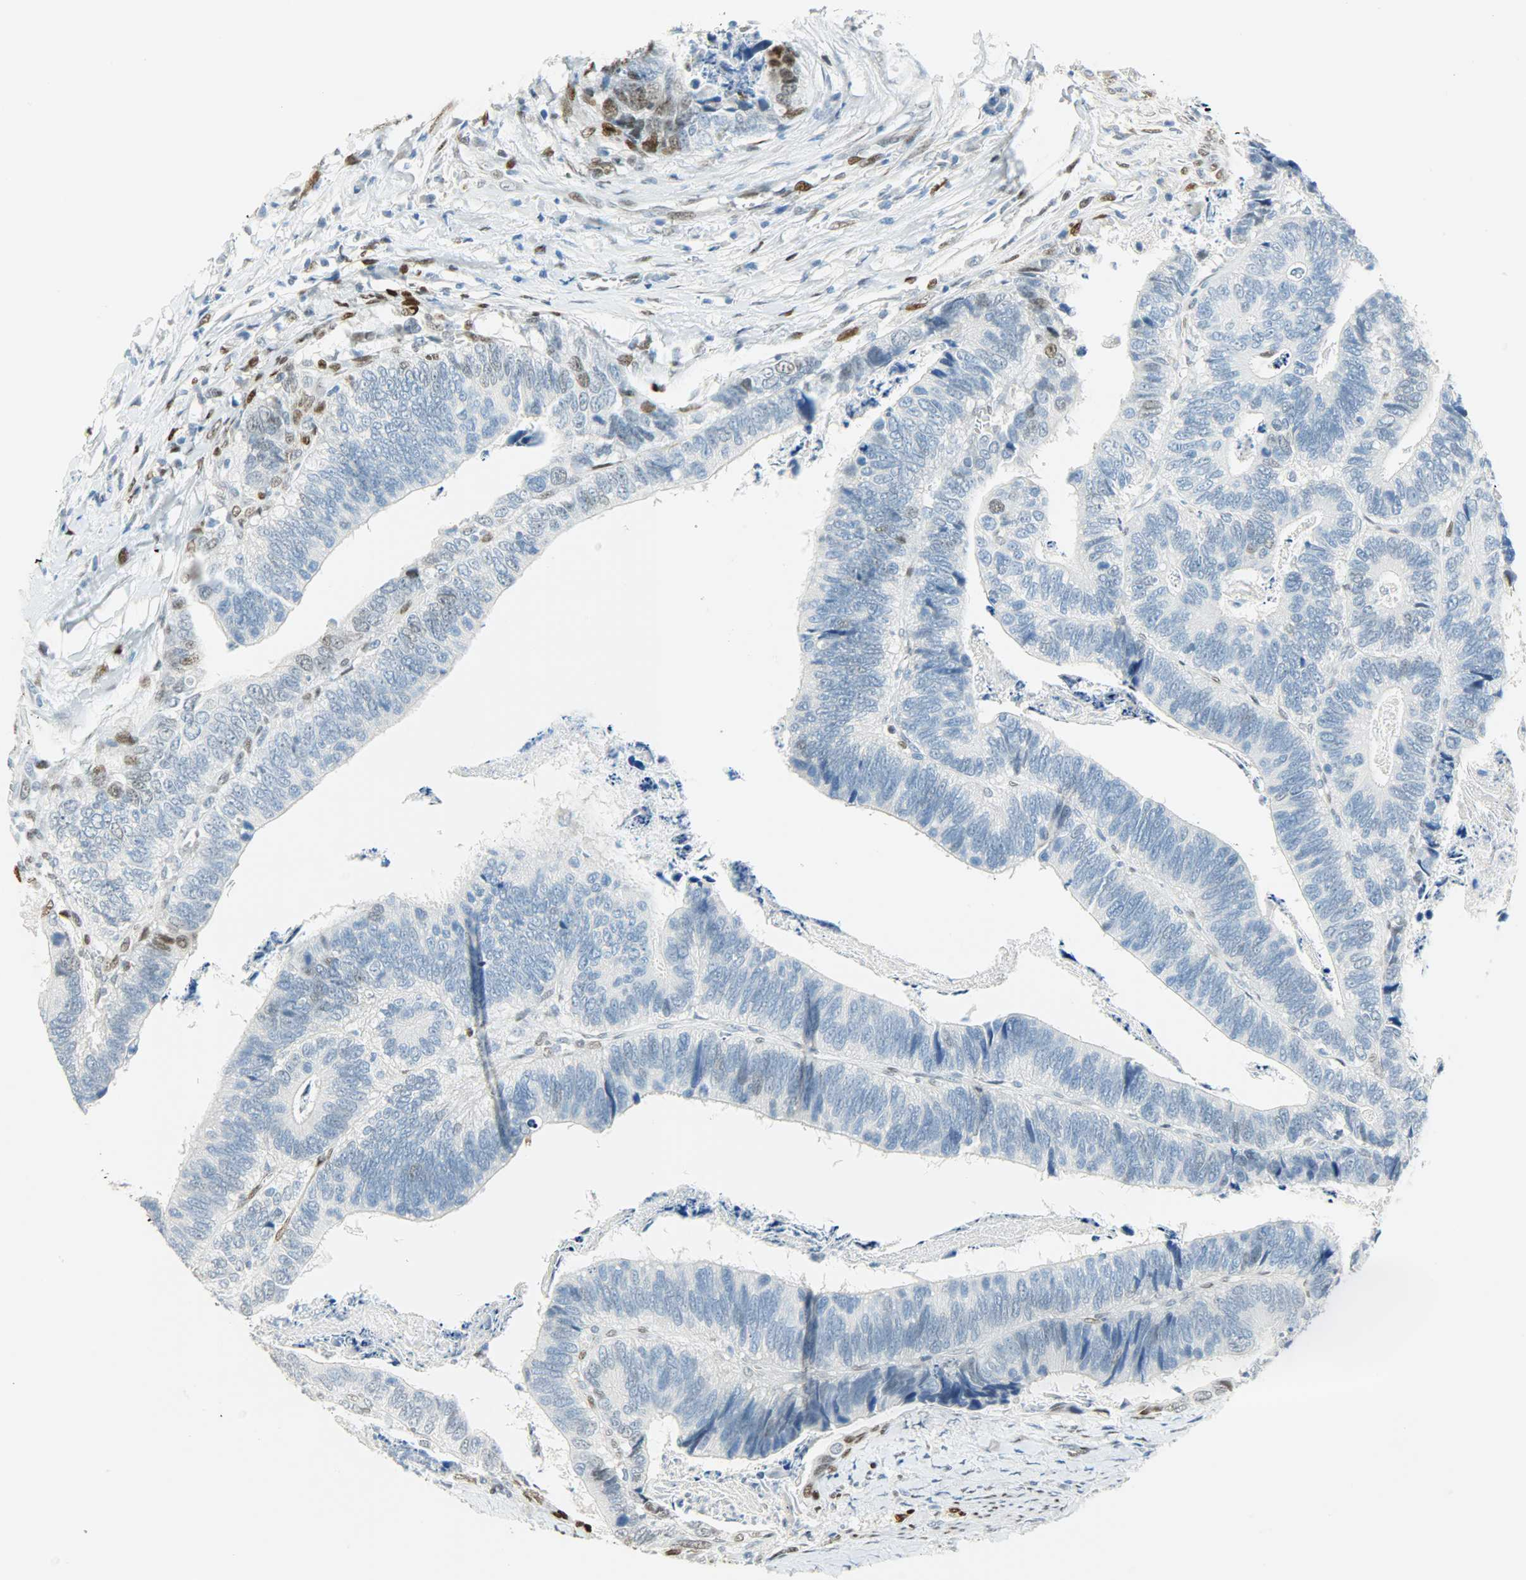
{"staining": {"intensity": "weak", "quantity": "<25%", "location": "nuclear"}, "tissue": "colorectal cancer", "cell_type": "Tumor cells", "image_type": "cancer", "snomed": [{"axis": "morphology", "description": "Adenocarcinoma, NOS"}, {"axis": "topography", "description": "Colon"}], "caption": "Immunohistochemistry (IHC) image of colorectal cancer (adenocarcinoma) stained for a protein (brown), which exhibits no expression in tumor cells.", "gene": "JUNB", "patient": {"sex": "male", "age": 72}}